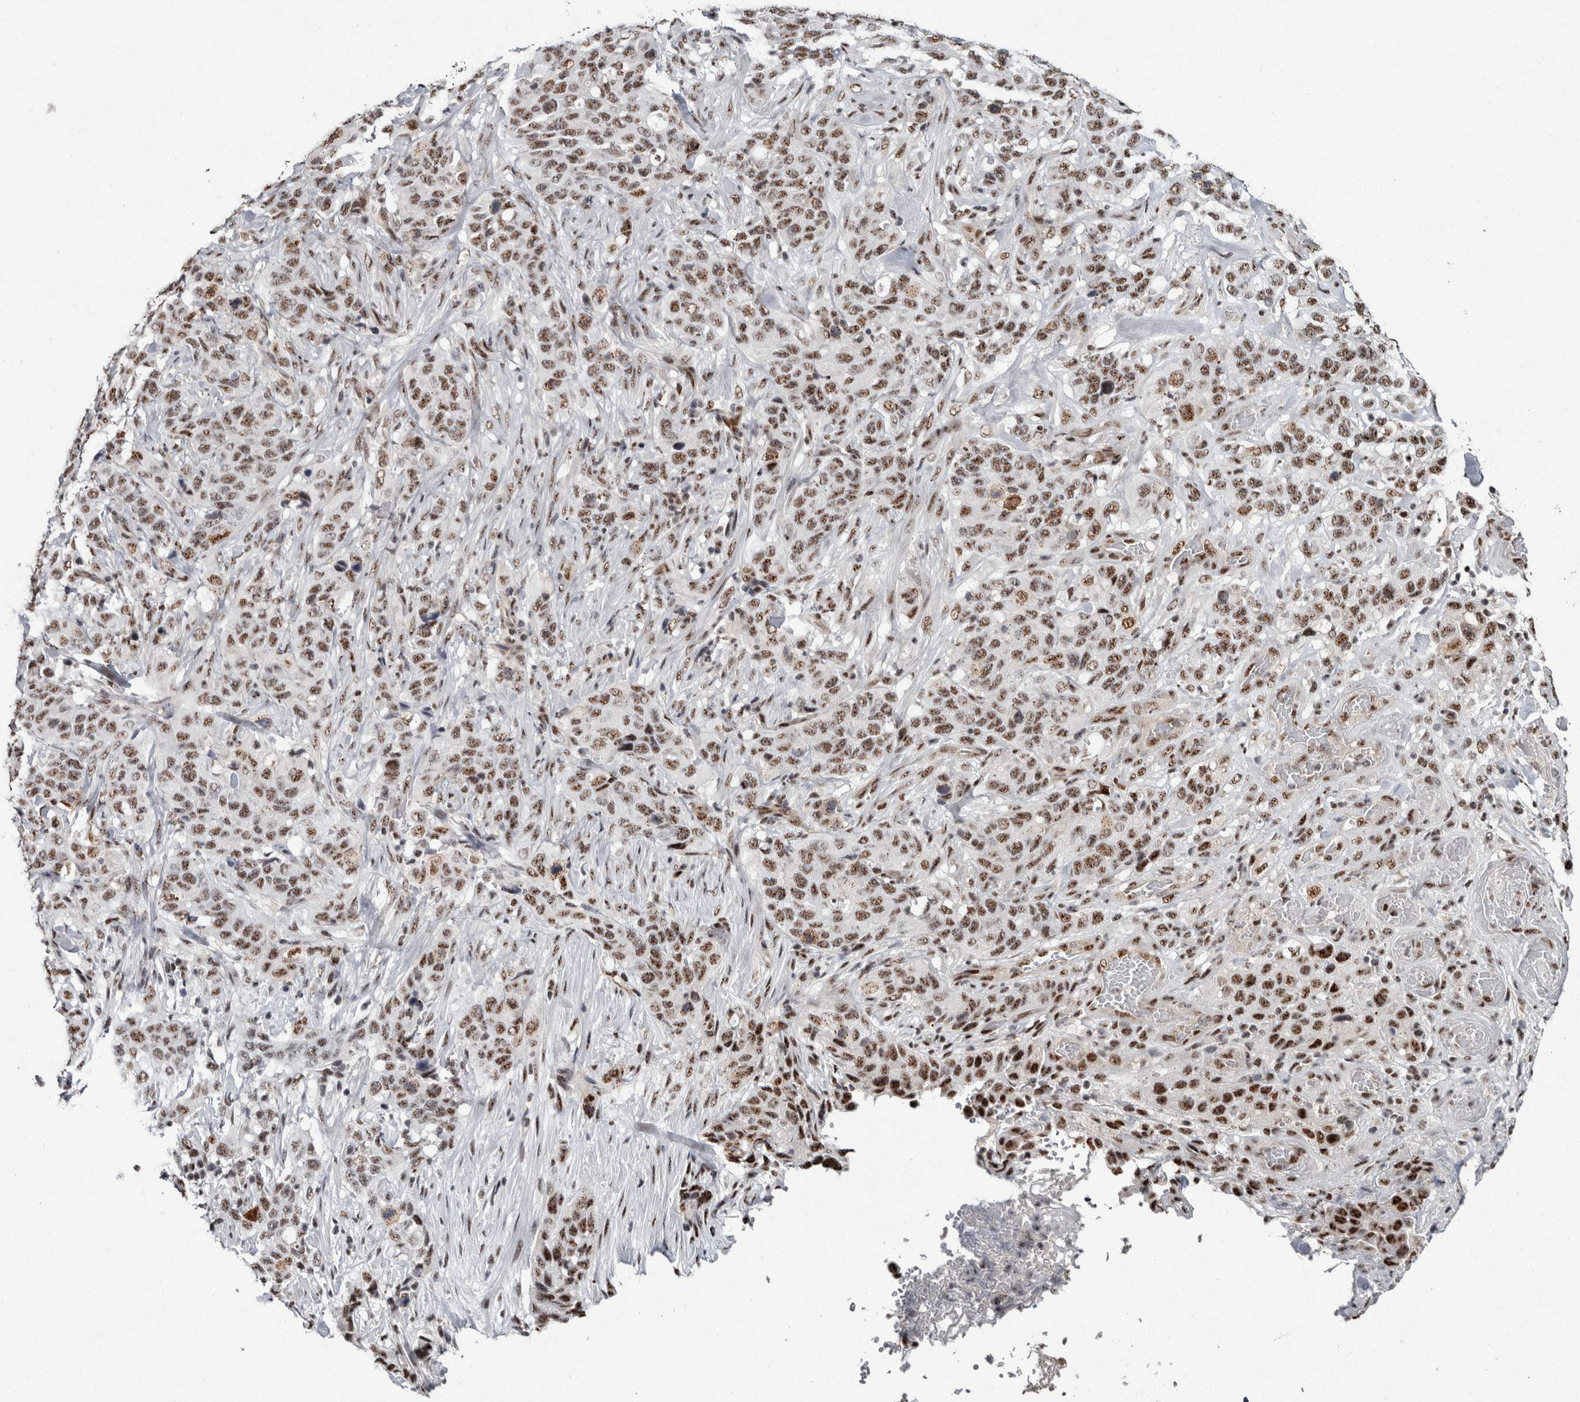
{"staining": {"intensity": "moderate", "quantity": ">75%", "location": "nuclear"}, "tissue": "stomach cancer", "cell_type": "Tumor cells", "image_type": "cancer", "snomed": [{"axis": "morphology", "description": "Adenocarcinoma, NOS"}, {"axis": "topography", "description": "Stomach"}], "caption": "Adenocarcinoma (stomach) tissue exhibits moderate nuclear positivity in about >75% of tumor cells, visualized by immunohistochemistry. Nuclei are stained in blue.", "gene": "MKNK1", "patient": {"sex": "male", "age": 48}}